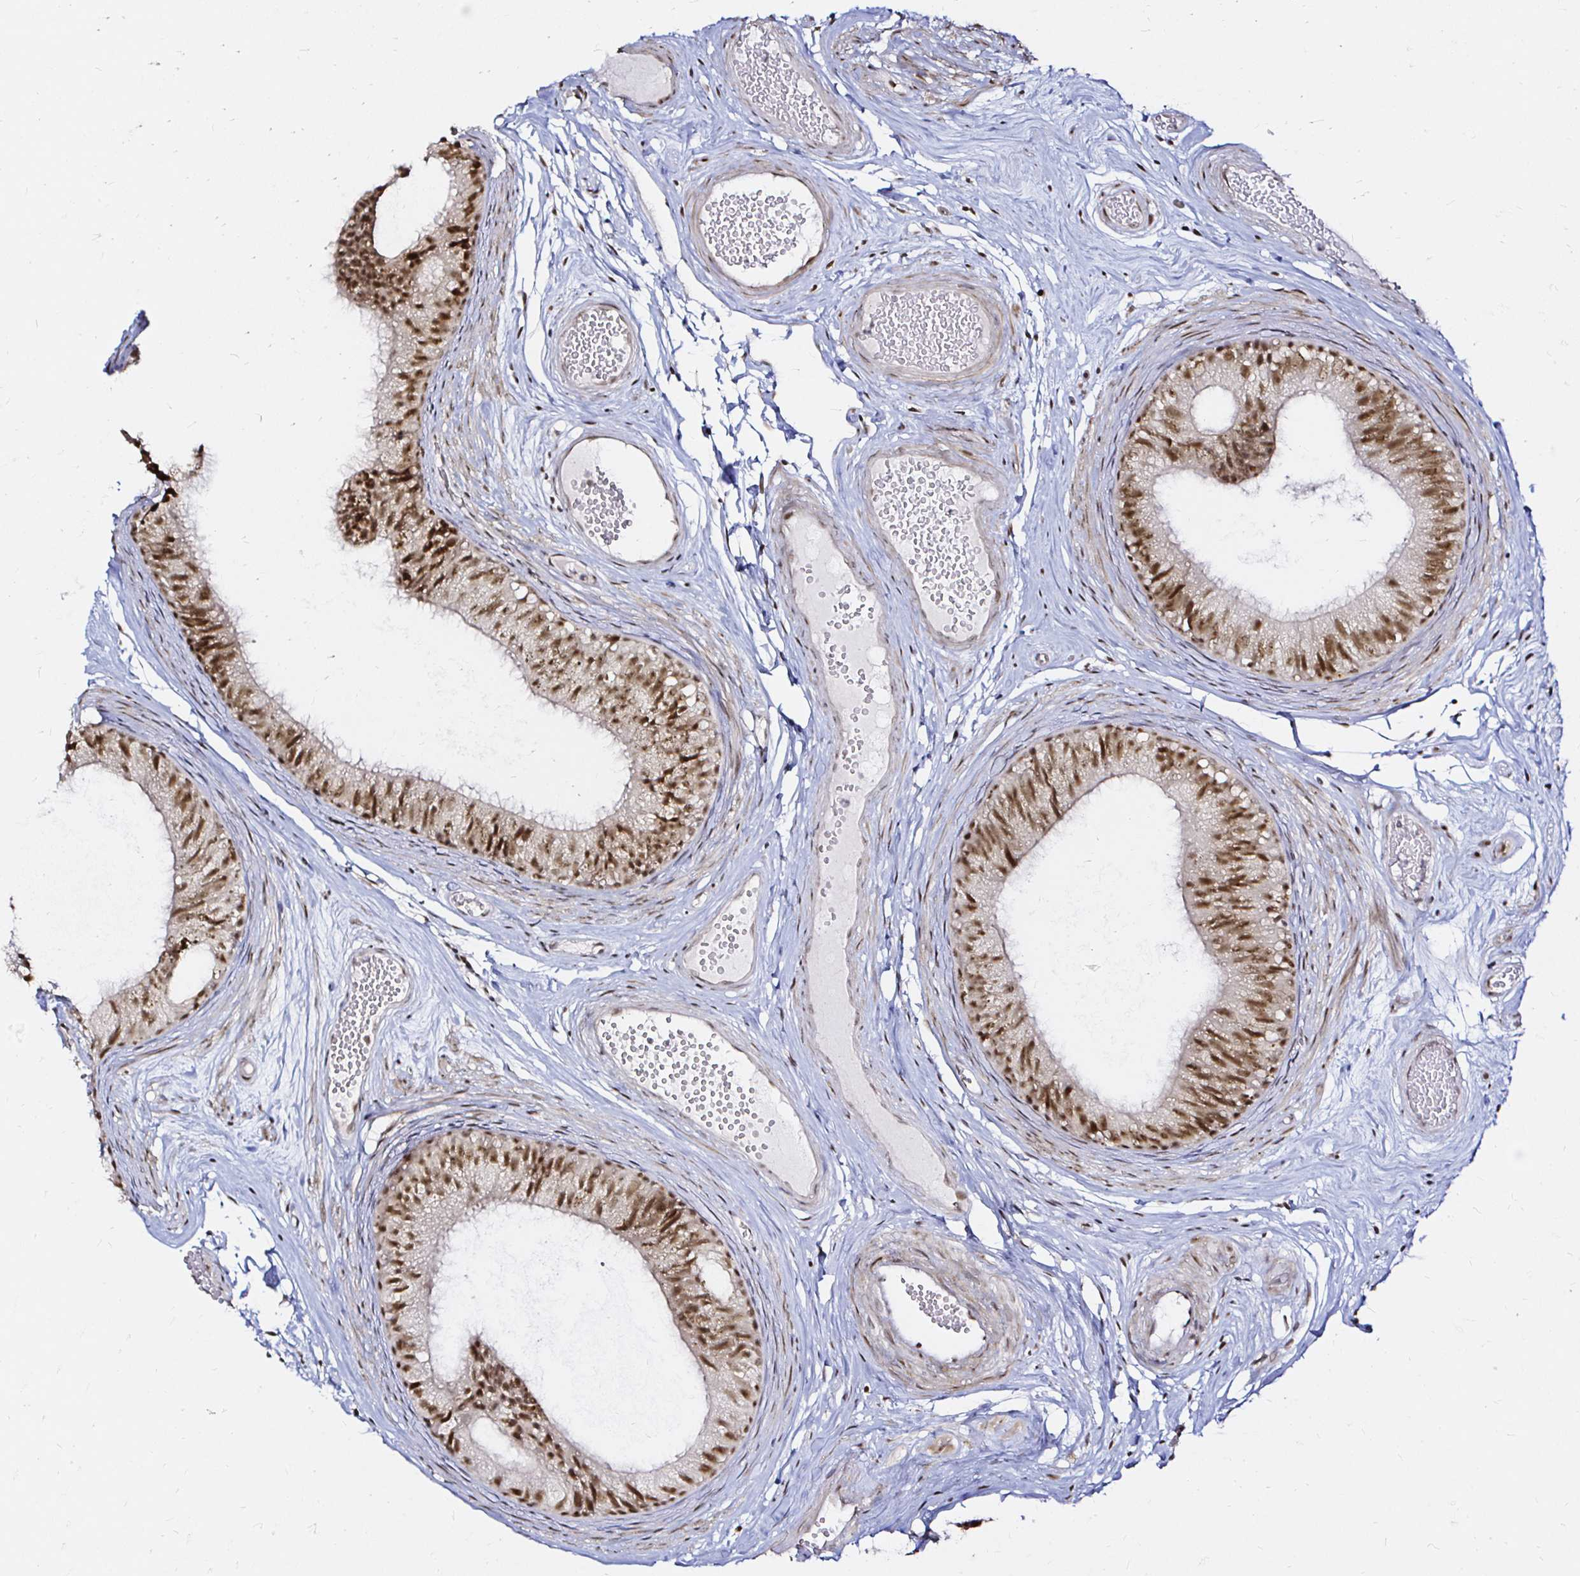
{"staining": {"intensity": "strong", "quantity": ">75%", "location": "nuclear"}, "tissue": "epididymis", "cell_type": "Glandular cells", "image_type": "normal", "snomed": [{"axis": "morphology", "description": "Normal tissue, NOS"}, {"axis": "morphology", "description": "Seminoma, NOS"}, {"axis": "topography", "description": "Testis"}, {"axis": "topography", "description": "Epididymis"}], "caption": "This photomicrograph displays immunohistochemistry staining of unremarkable human epididymis, with high strong nuclear expression in about >75% of glandular cells.", "gene": "SNRPC", "patient": {"sex": "male", "age": 34}}